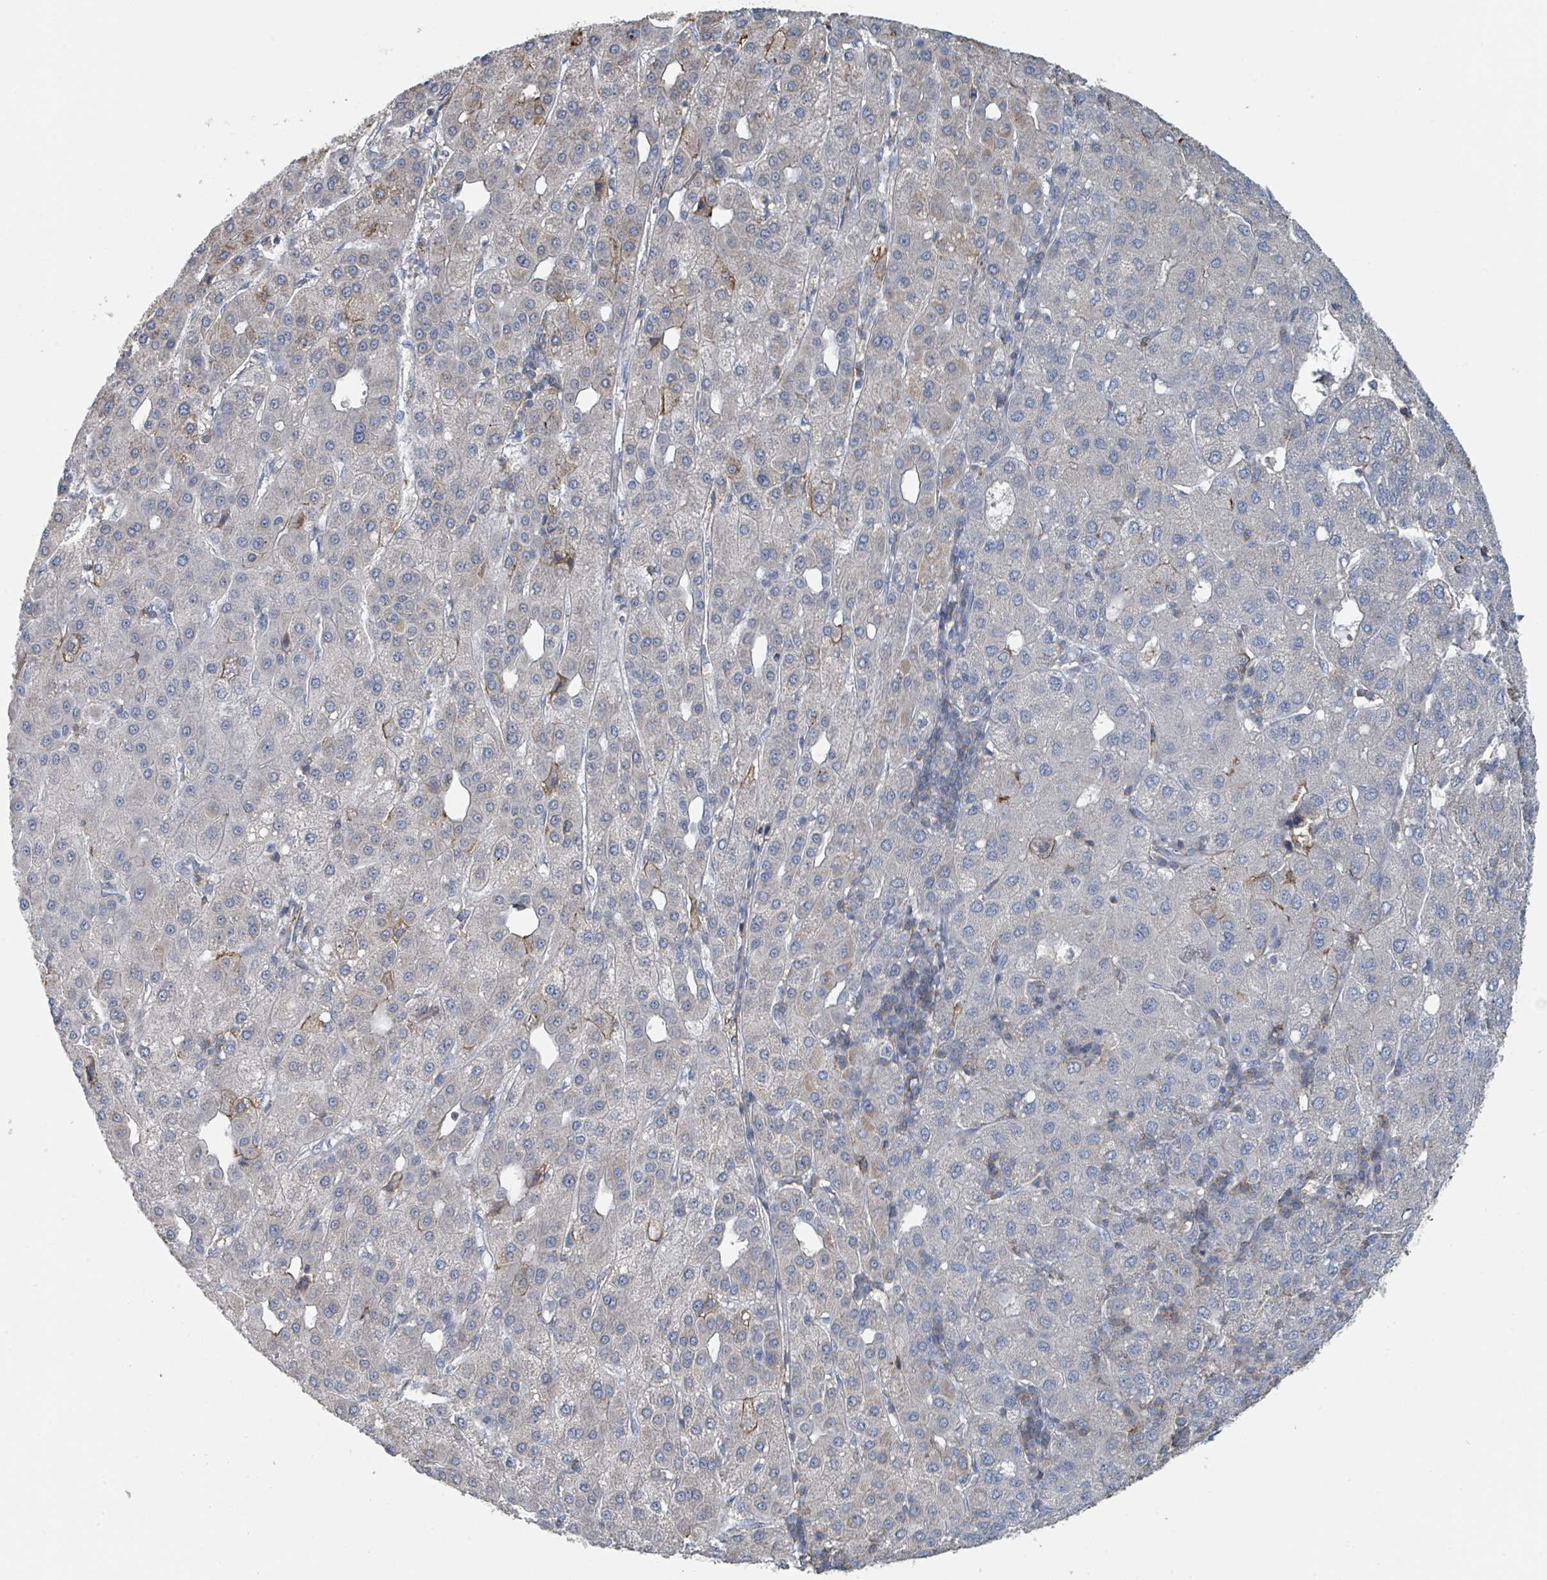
{"staining": {"intensity": "moderate", "quantity": "25%-75%", "location": "cytoplasmic/membranous"}, "tissue": "liver cancer", "cell_type": "Tumor cells", "image_type": "cancer", "snomed": [{"axis": "morphology", "description": "Carcinoma, Hepatocellular, NOS"}, {"axis": "topography", "description": "Liver"}], "caption": "Liver hepatocellular carcinoma stained with IHC demonstrates moderate cytoplasmic/membranous expression in approximately 25%-75% of tumor cells. Nuclei are stained in blue.", "gene": "LRRC42", "patient": {"sex": "male", "age": 65}}